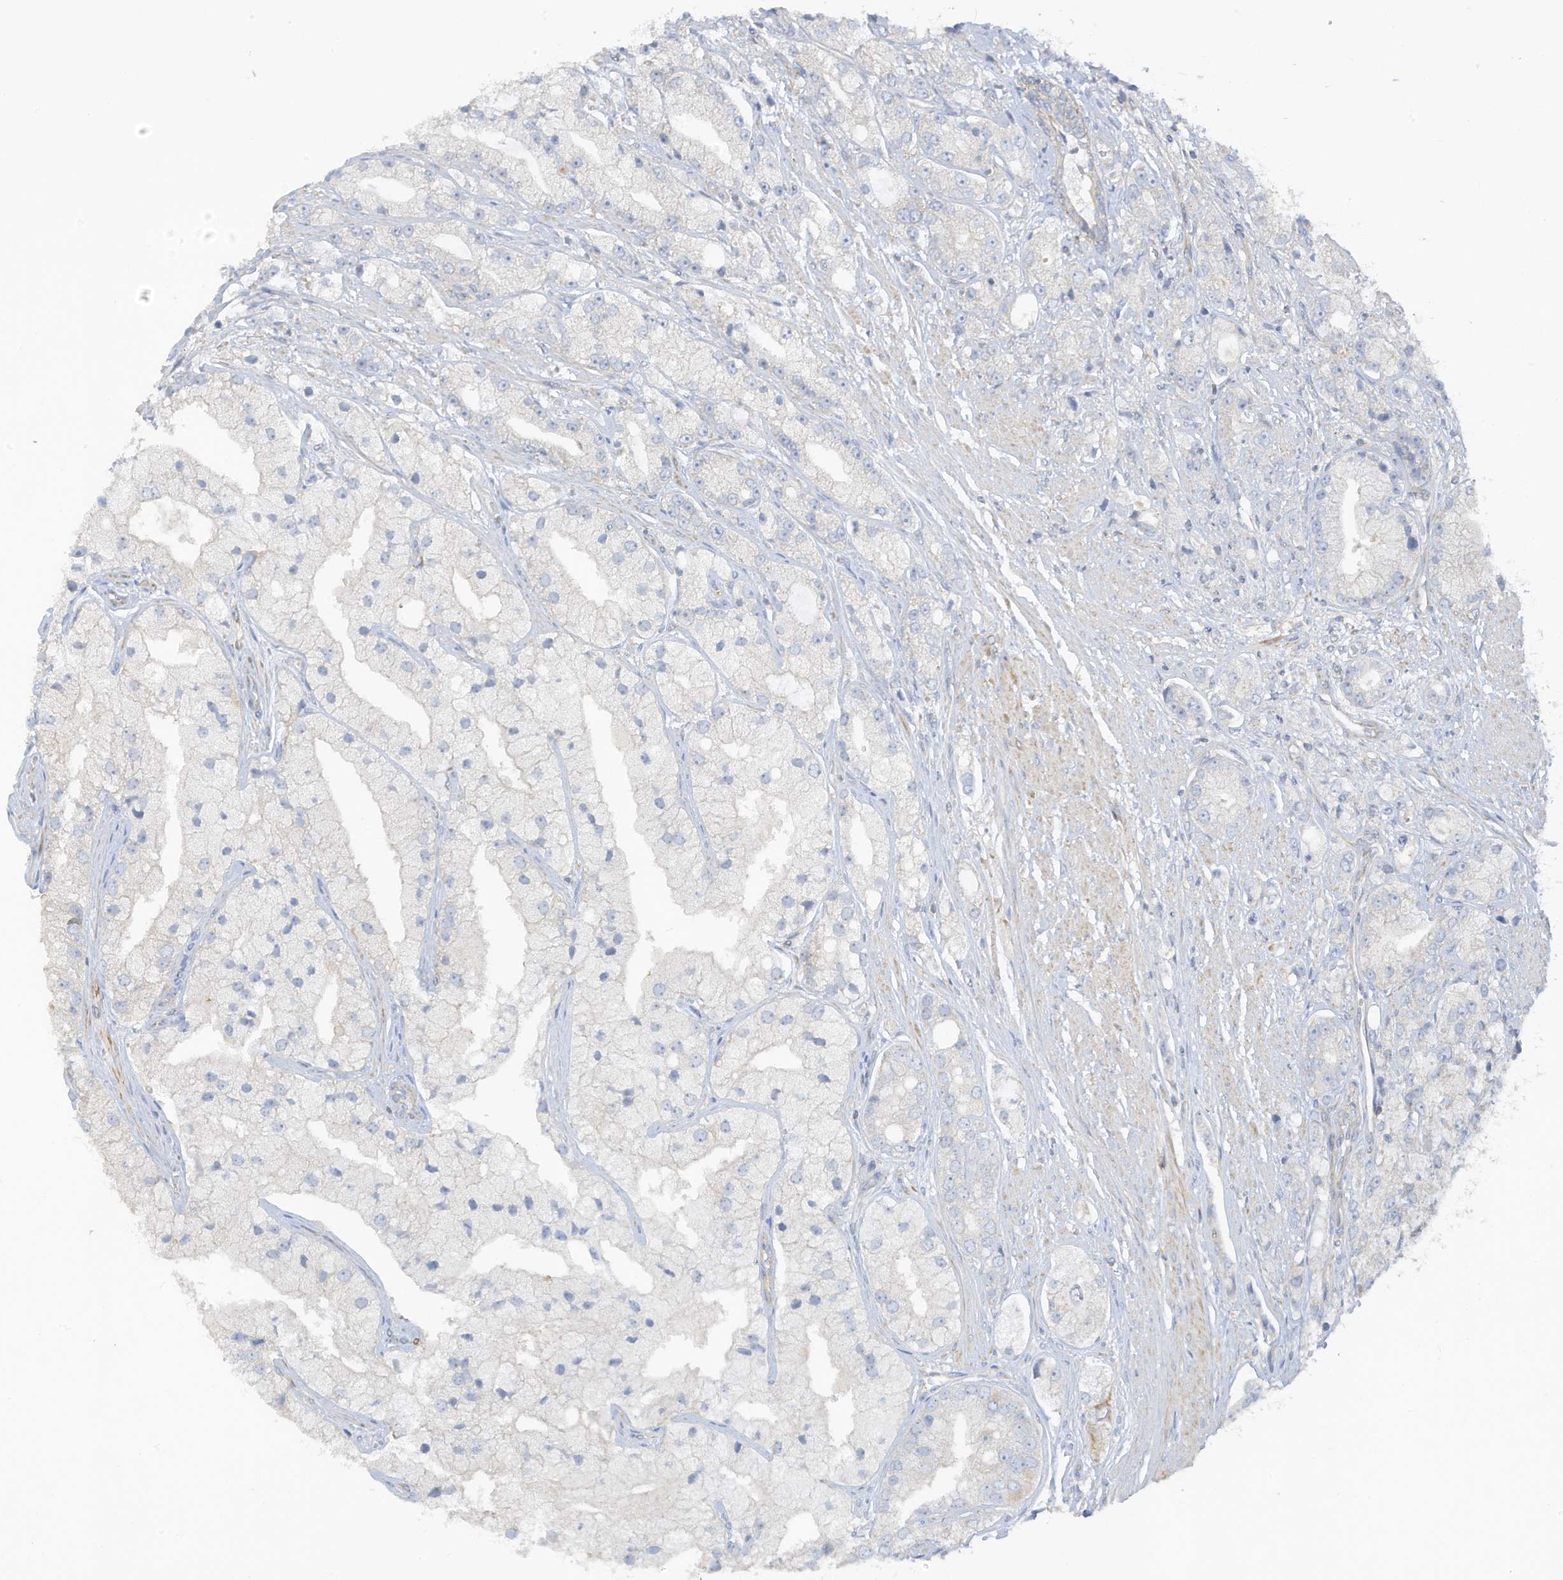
{"staining": {"intensity": "negative", "quantity": "none", "location": "none"}, "tissue": "prostate cancer", "cell_type": "Tumor cells", "image_type": "cancer", "snomed": [{"axis": "morphology", "description": "Adenocarcinoma, High grade"}, {"axis": "topography", "description": "Prostate"}], "caption": "Tumor cells show no significant protein expression in prostate adenocarcinoma (high-grade).", "gene": "GTPBP2", "patient": {"sex": "male", "age": 50}}